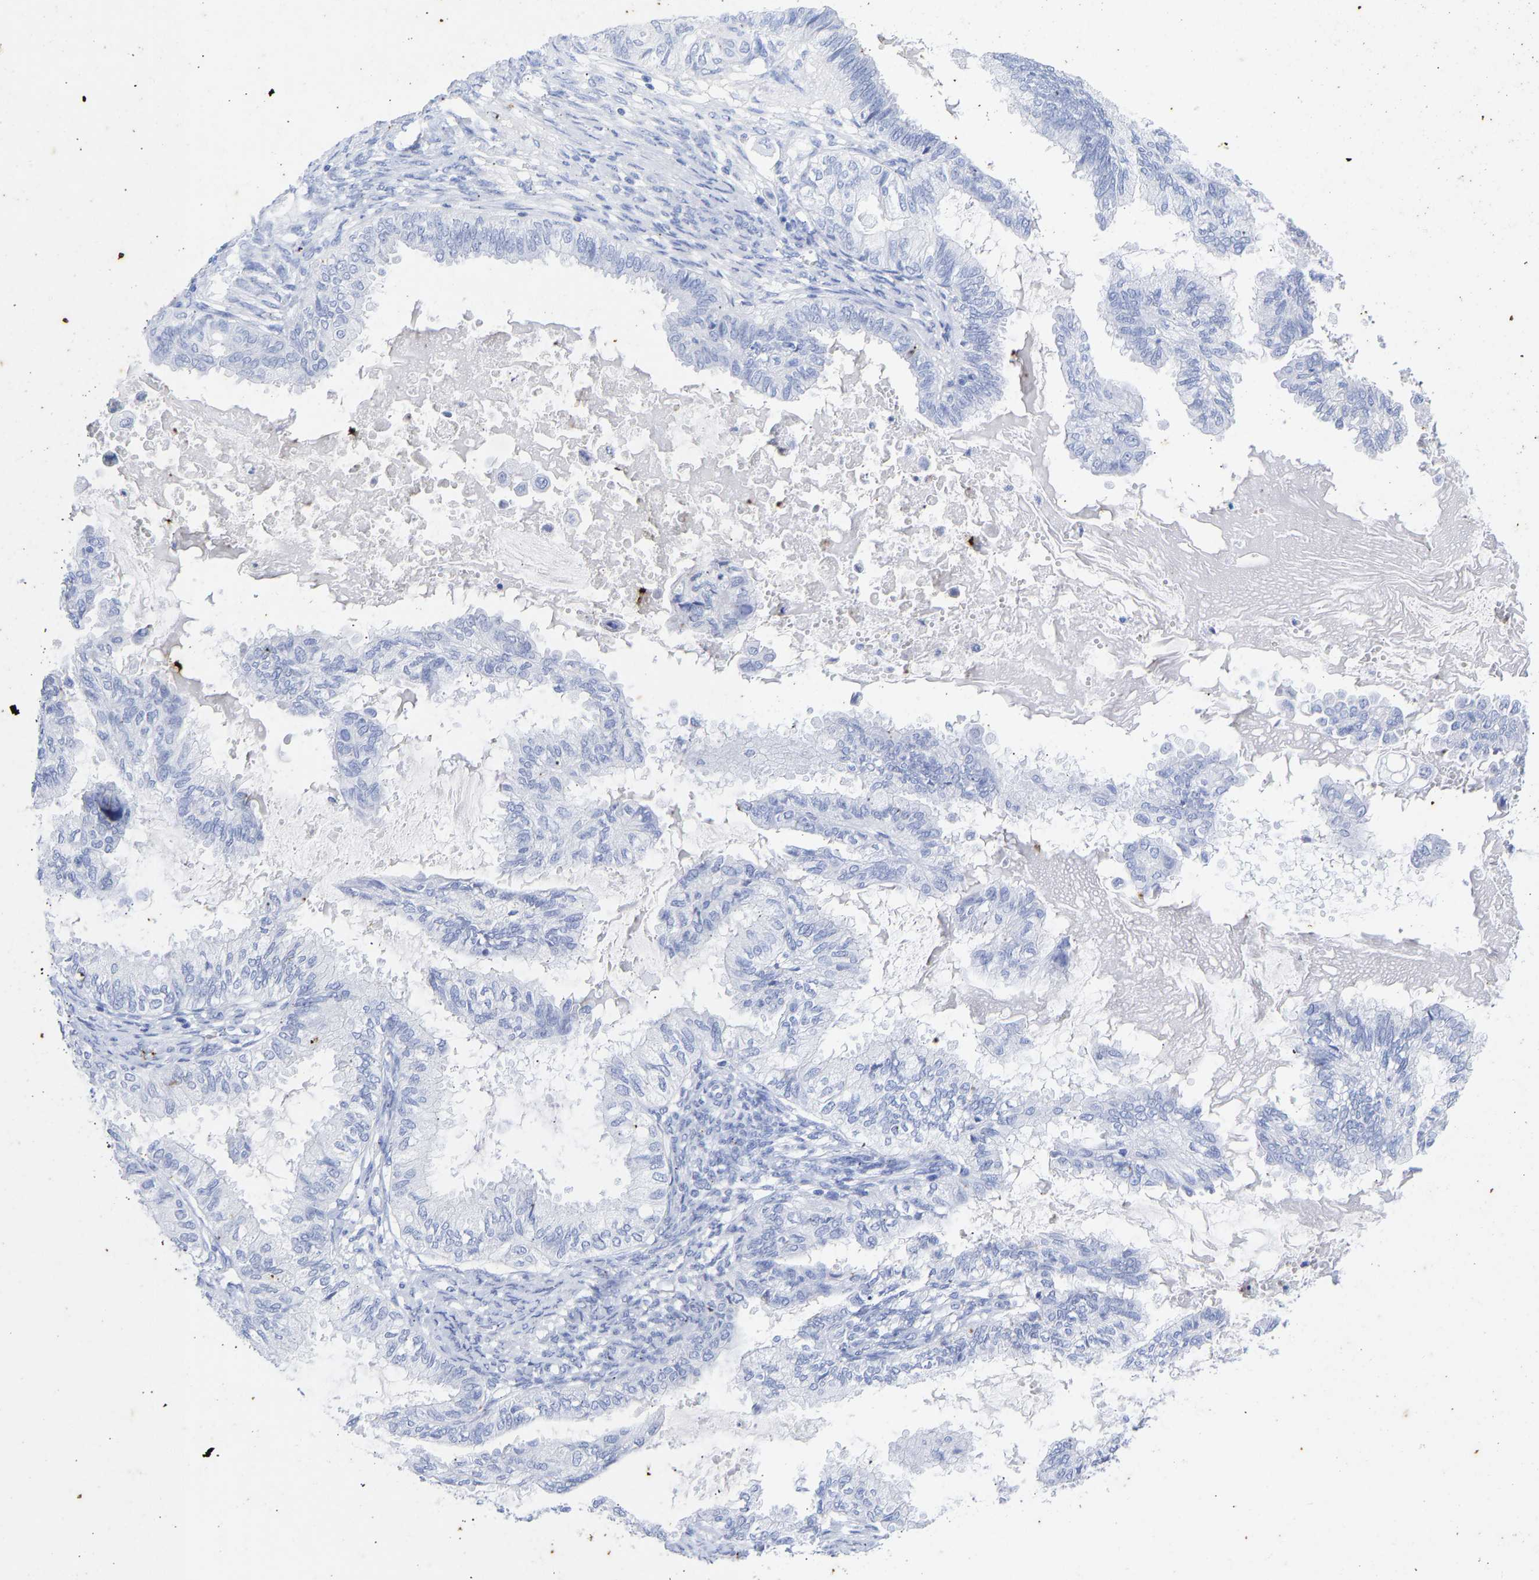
{"staining": {"intensity": "negative", "quantity": "none", "location": "none"}, "tissue": "cervical cancer", "cell_type": "Tumor cells", "image_type": "cancer", "snomed": [{"axis": "morphology", "description": "Normal tissue, NOS"}, {"axis": "morphology", "description": "Adenocarcinoma, NOS"}, {"axis": "topography", "description": "Cervix"}, {"axis": "topography", "description": "Endometrium"}], "caption": "A high-resolution image shows immunohistochemistry (IHC) staining of cervical adenocarcinoma, which reveals no significant staining in tumor cells.", "gene": "KRT1", "patient": {"sex": "female", "age": 86}}